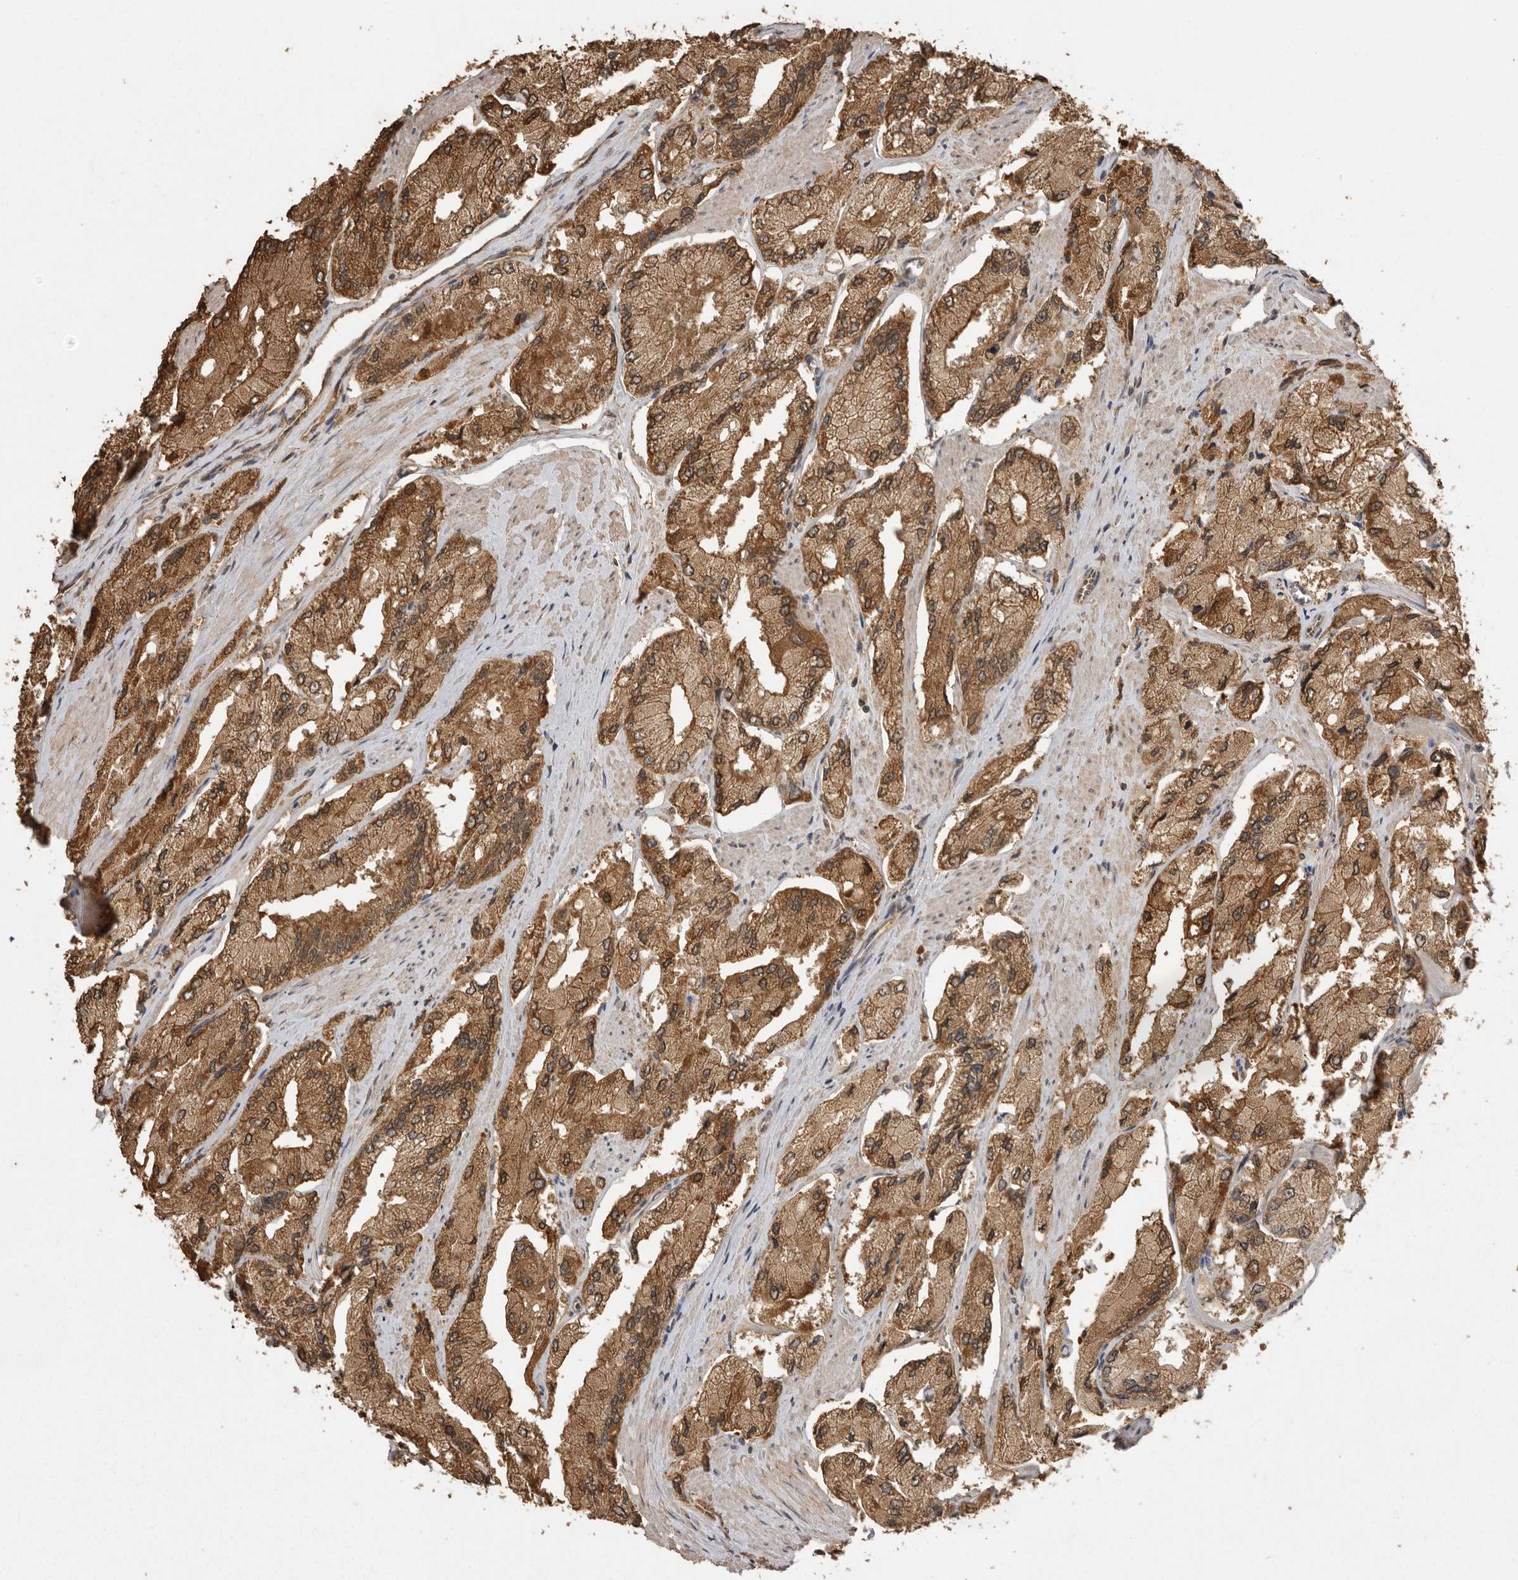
{"staining": {"intensity": "moderate", "quantity": ">75%", "location": "cytoplasmic/membranous"}, "tissue": "prostate cancer", "cell_type": "Tumor cells", "image_type": "cancer", "snomed": [{"axis": "morphology", "description": "Adenocarcinoma, High grade"}, {"axis": "topography", "description": "Prostate"}], "caption": "This micrograph exhibits high-grade adenocarcinoma (prostate) stained with immunohistochemistry (IHC) to label a protein in brown. The cytoplasmic/membranous of tumor cells show moderate positivity for the protein. Nuclei are counter-stained blue.", "gene": "JAG2", "patient": {"sex": "male", "age": 58}}